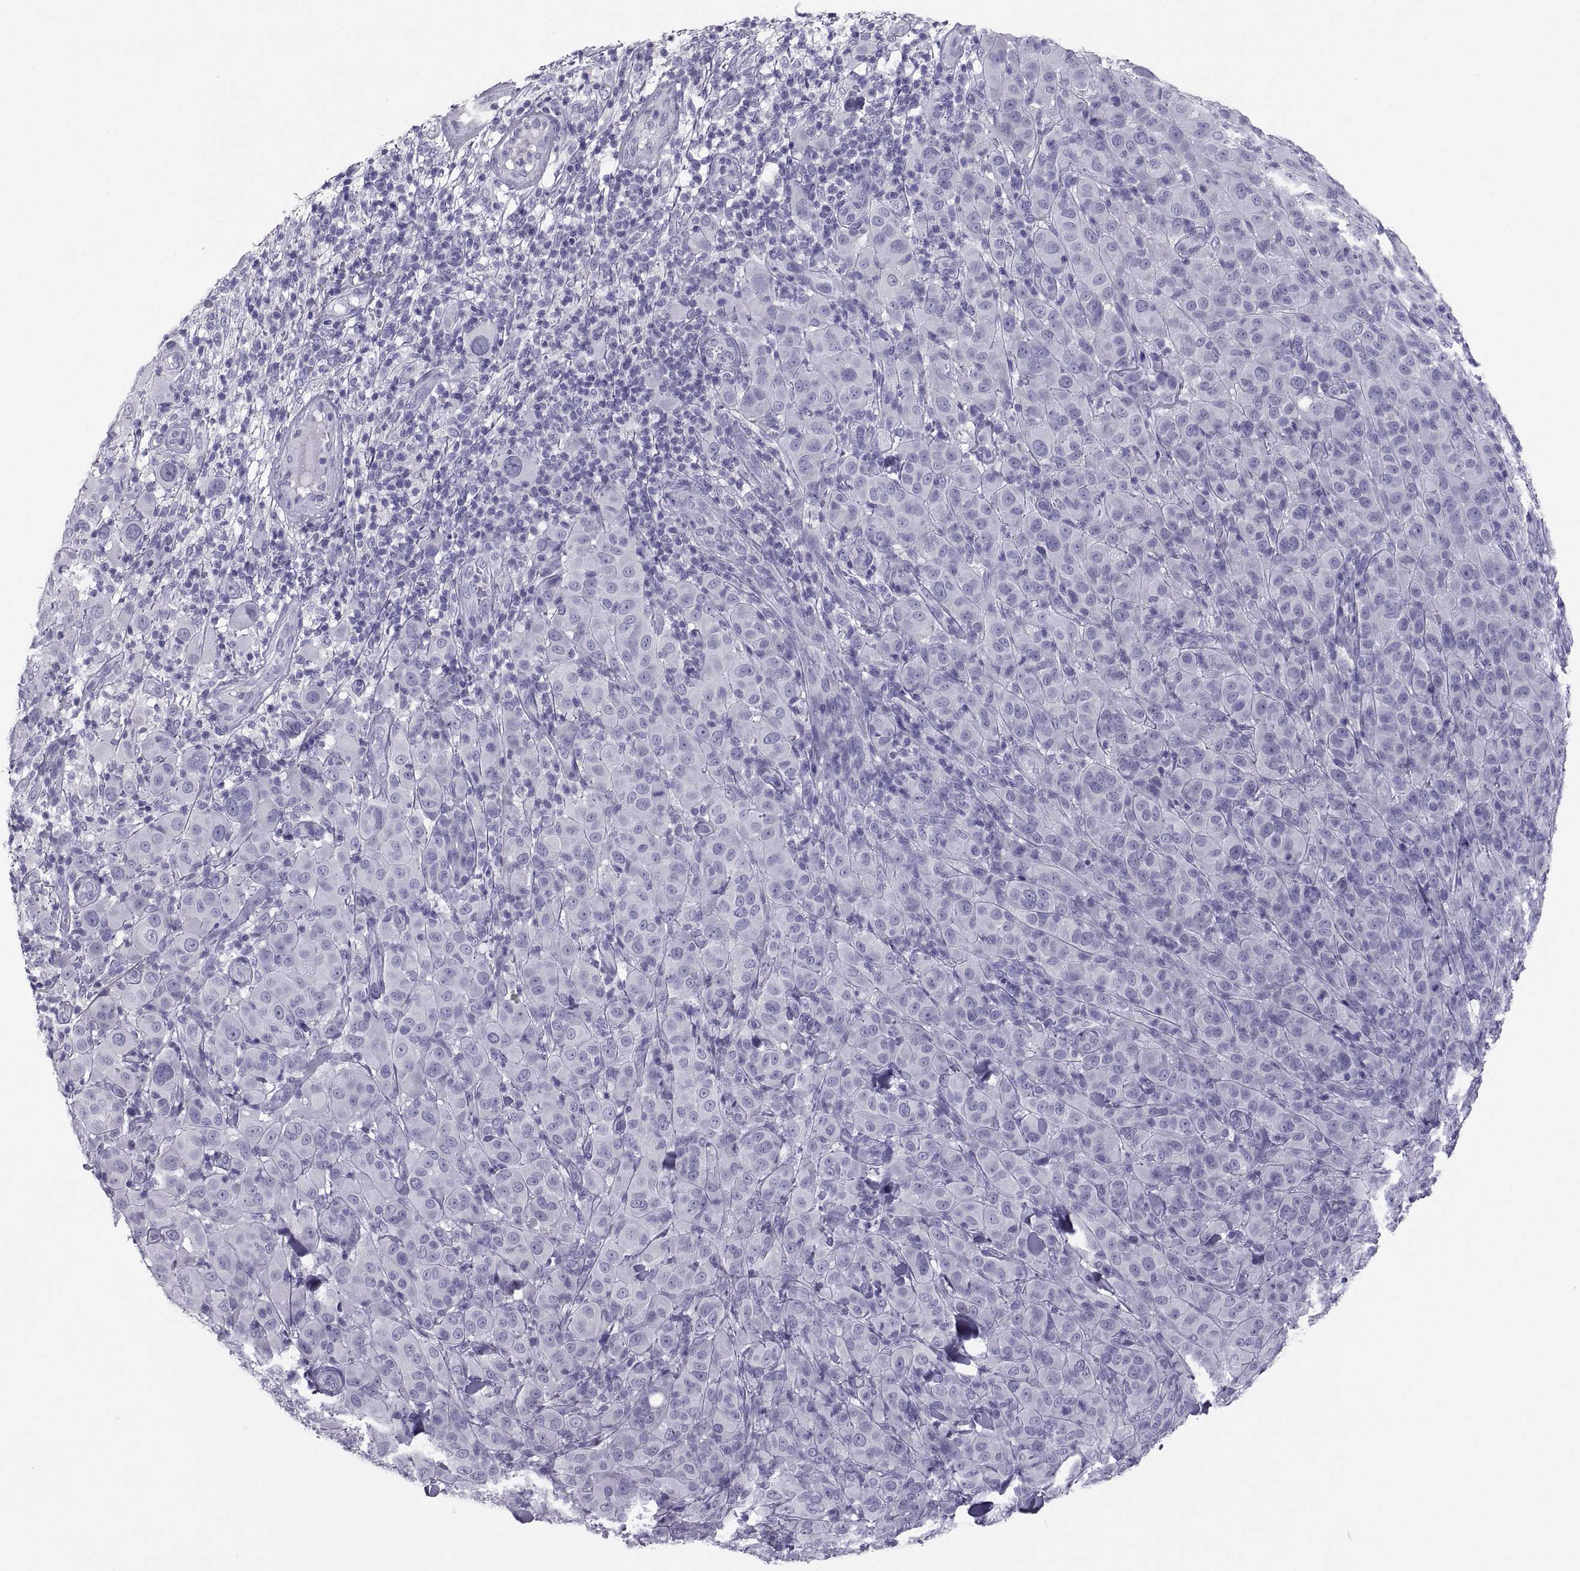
{"staining": {"intensity": "negative", "quantity": "none", "location": "none"}, "tissue": "melanoma", "cell_type": "Tumor cells", "image_type": "cancer", "snomed": [{"axis": "morphology", "description": "Malignant melanoma, NOS"}, {"axis": "topography", "description": "Skin"}], "caption": "Immunohistochemistry image of human malignant melanoma stained for a protein (brown), which exhibits no positivity in tumor cells.", "gene": "PCSK1N", "patient": {"sex": "female", "age": 87}}